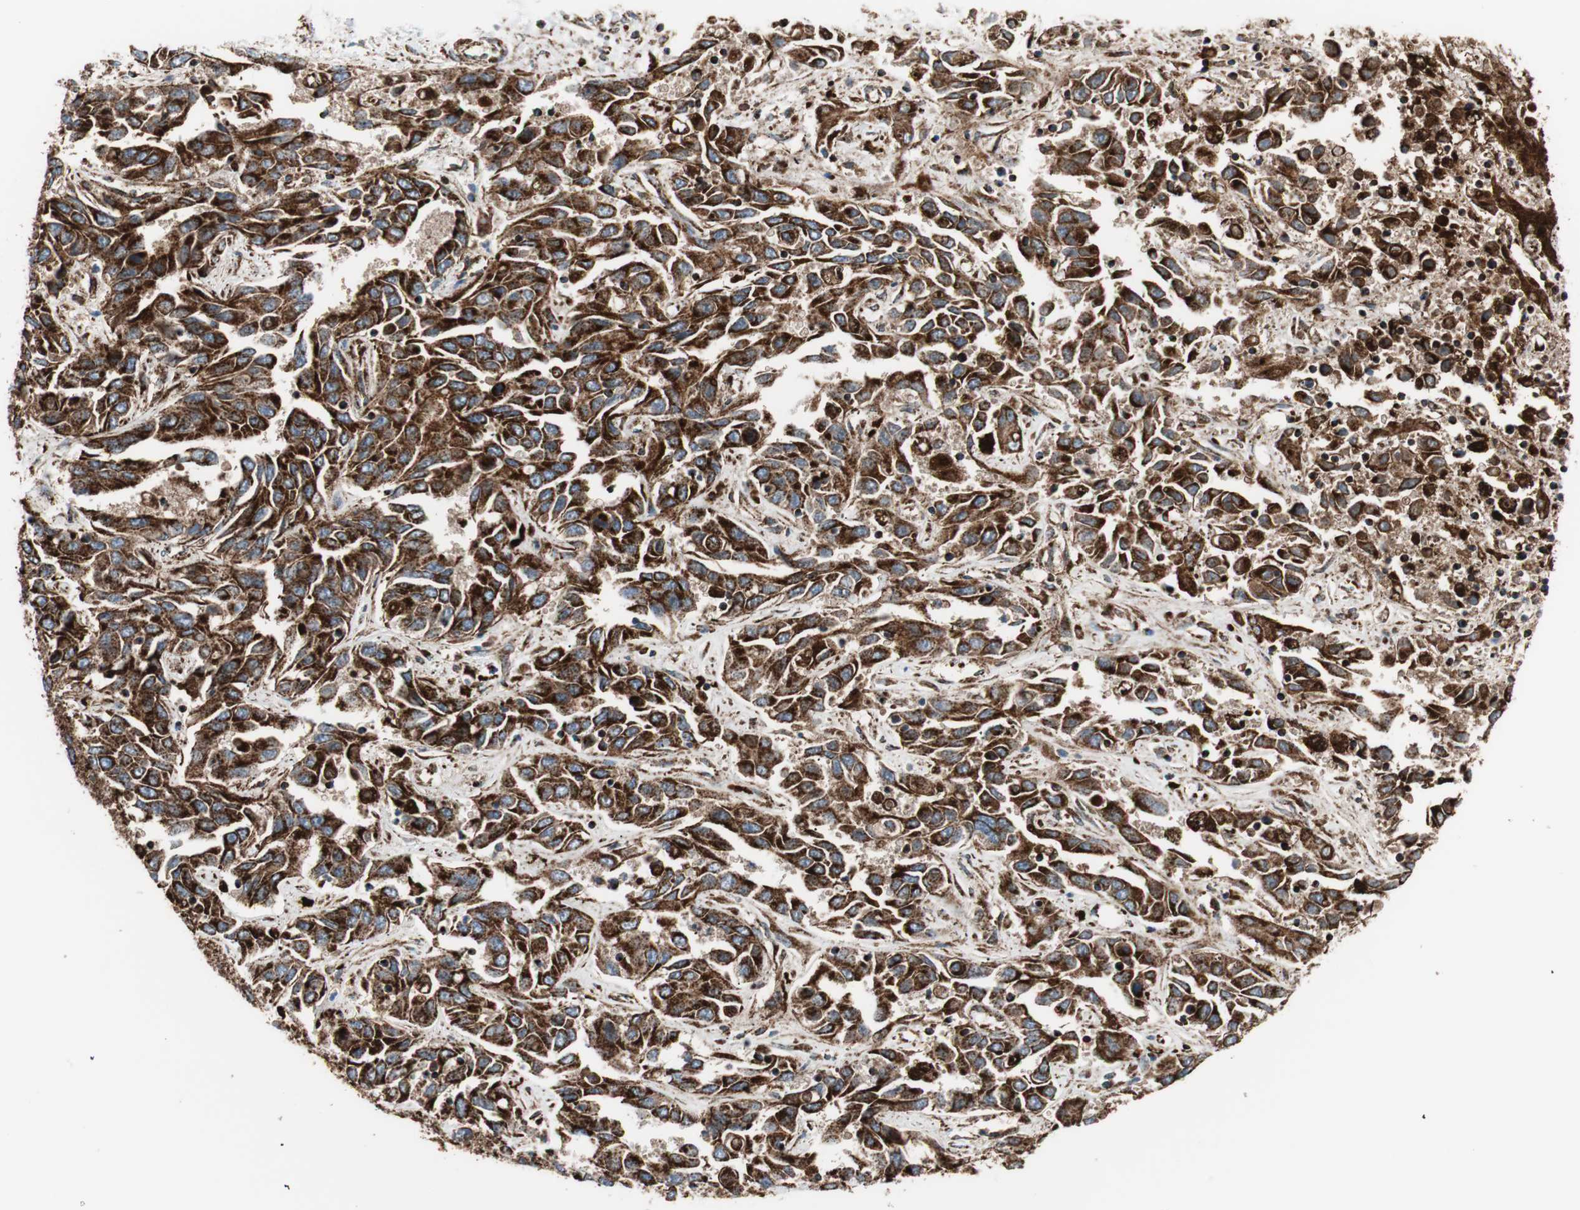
{"staining": {"intensity": "strong", "quantity": ">75%", "location": "cytoplasmic/membranous"}, "tissue": "liver cancer", "cell_type": "Tumor cells", "image_type": "cancer", "snomed": [{"axis": "morphology", "description": "Cholangiocarcinoma"}, {"axis": "topography", "description": "Liver"}], "caption": "High-power microscopy captured an IHC histopathology image of liver cancer, revealing strong cytoplasmic/membranous staining in approximately >75% of tumor cells.", "gene": "LAMP1", "patient": {"sex": "female", "age": 52}}